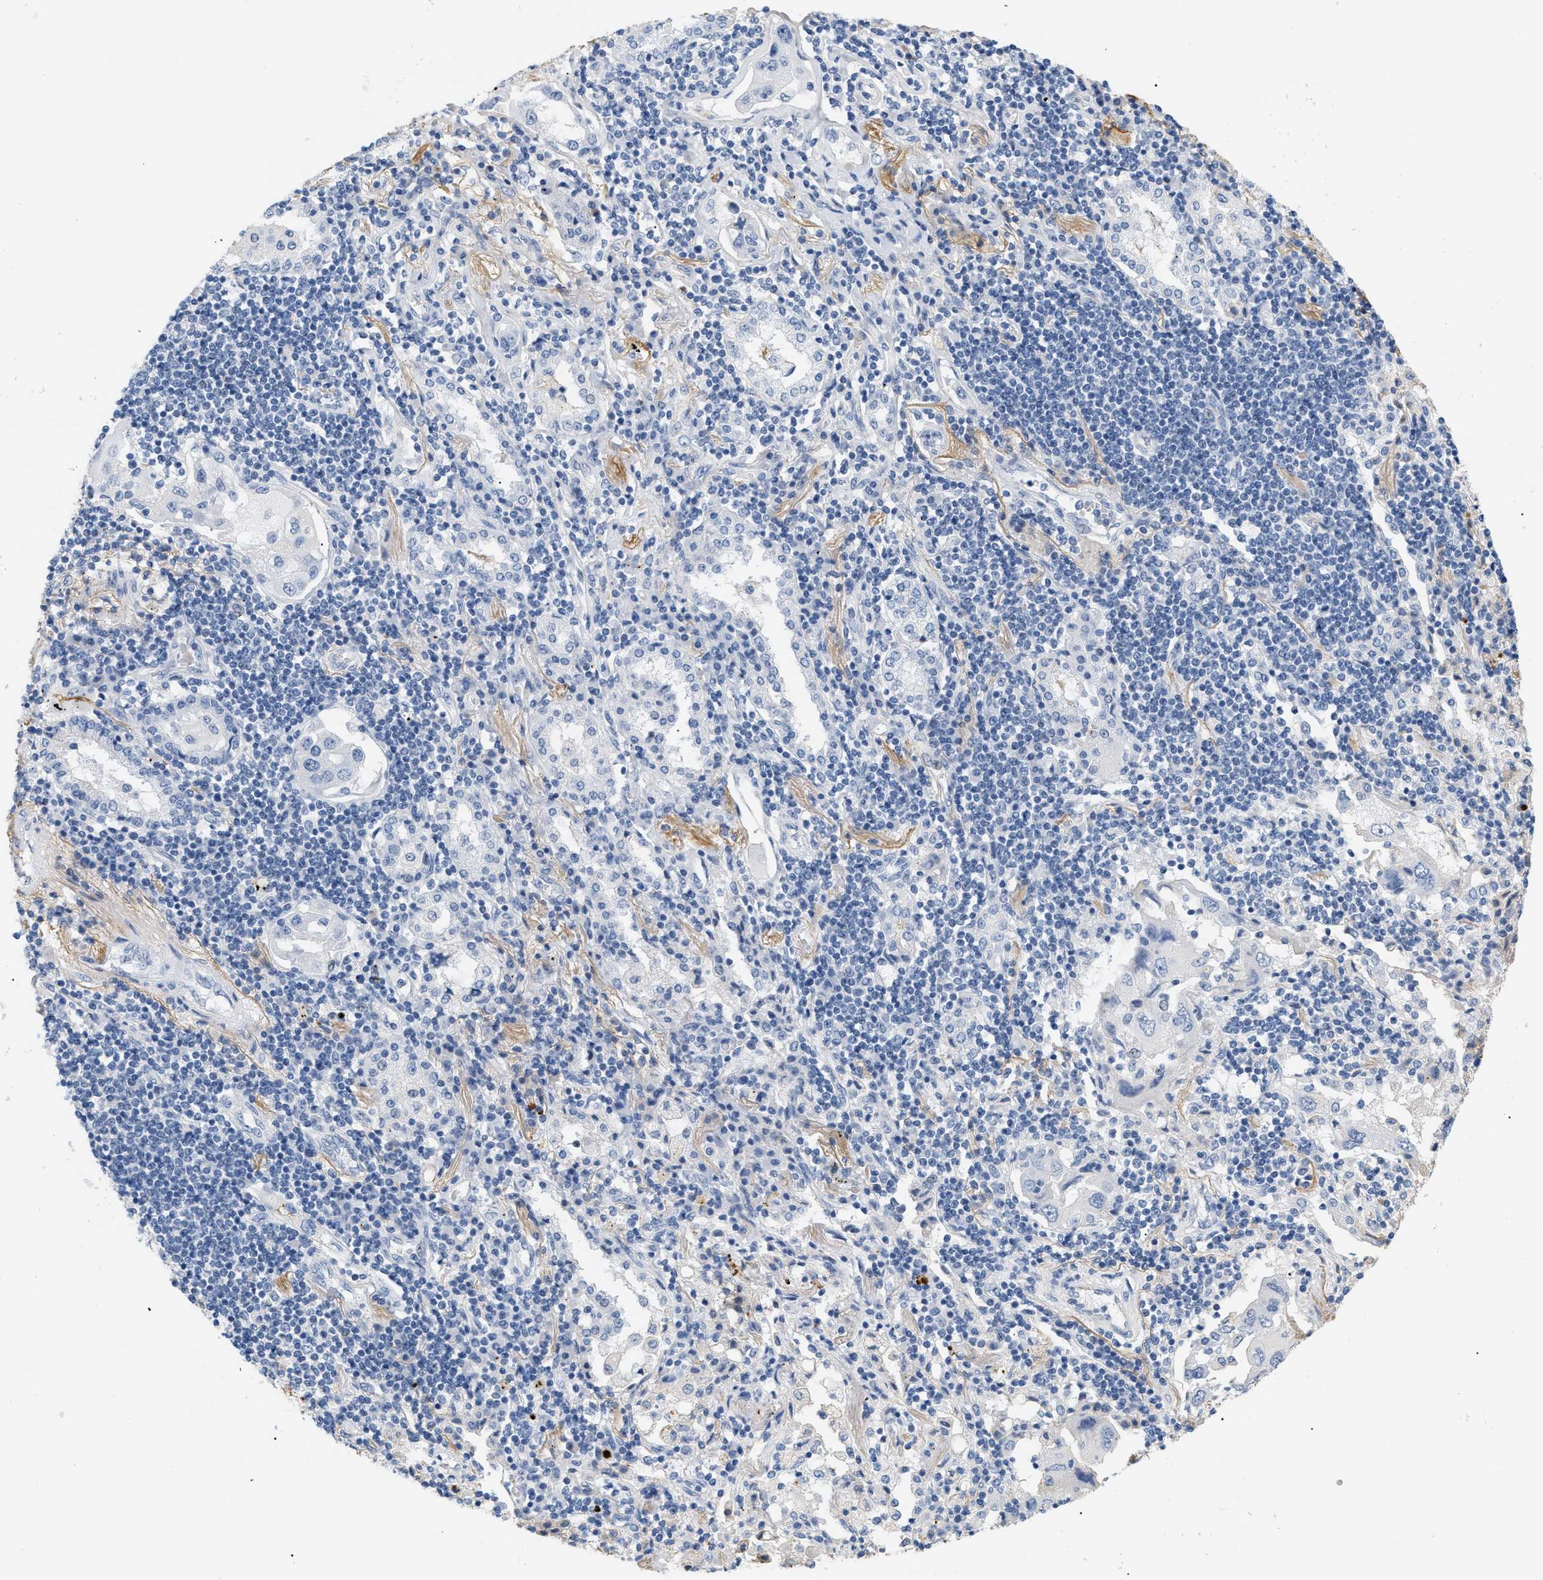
{"staining": {"intensity": "negative", "quantity": "none", "location": "none"}, "tissue": "lung cancer", "cell_type": "Tumor cells", "image_type": "cancer", "snomed": [{"axis": "morphology", "description": "Adenocarcinoma, NOS"}, {"axis": "topography", "description": "Lung"}], "caption": "The histopathology image exhibits no staining of tumor cells in lung cancer. Nuclei are stained in blue.", "gene": "CFH", "patient": {"sex": "female", "age": 65}}